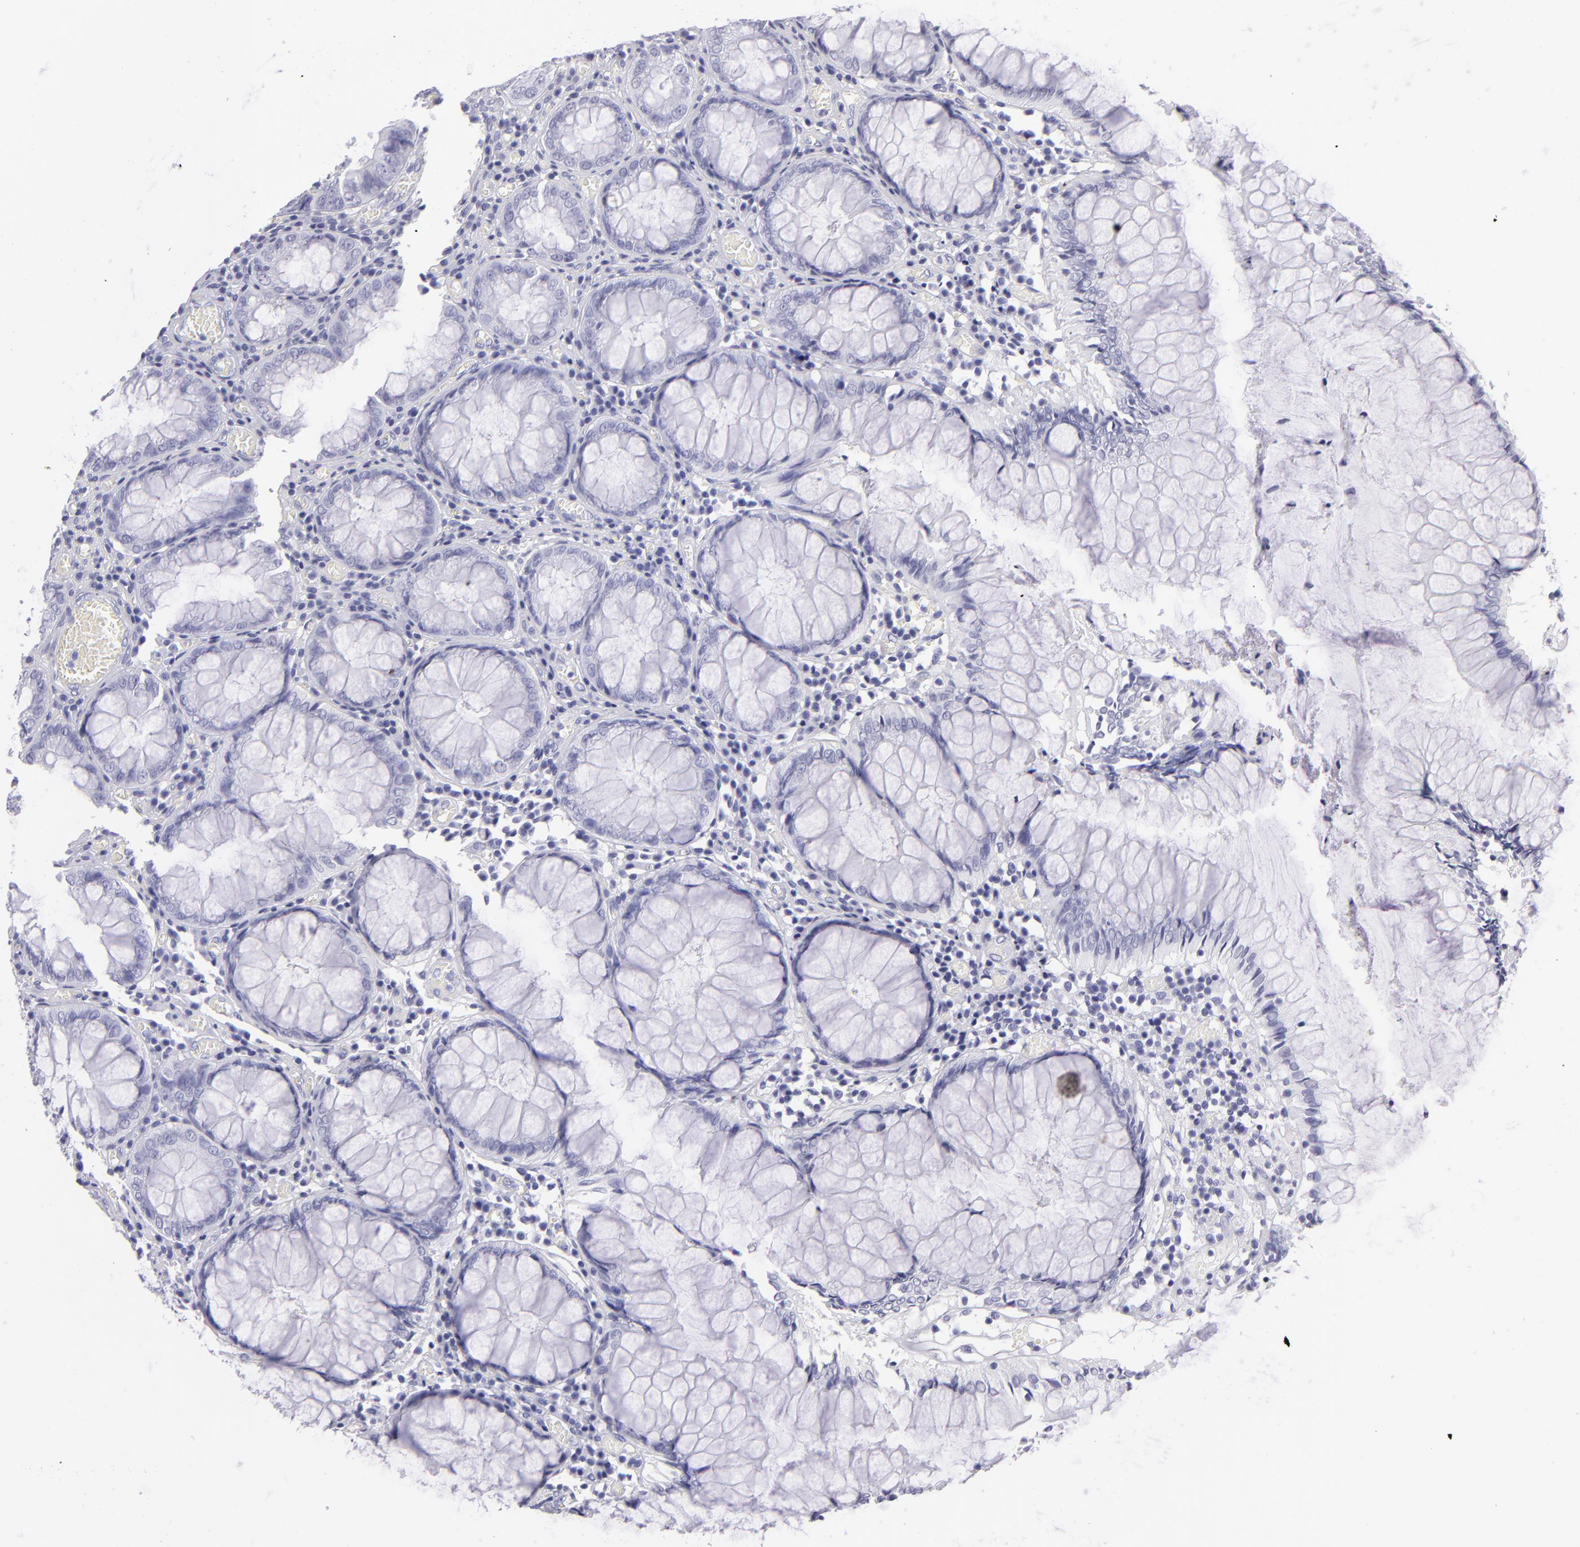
{"staining": {"intensity": "negative", "quantity": "none", "location": "none"}, "tissue": "colorectal cancer", "cell_type": "Tumor cells", "image_type": "cancer", "snomed": [{"axis": "morphology", "description": "Adenocarcinoma, NOS"}, {"axis": "topography", "description": "Rectum"}], "caption": "Colorectal cancer (adenocarcinoma) was stained to show a protein in brown. There is no significant staining in tumor cells. (Stains: DAB (3,3'-diaminobenzidine) IHC with hematoxylin counter stain, Microscopy: brightfield microscopy at high magnification).", "gene": "PVALB", "patient": {"sex": "female", "age": 98}}